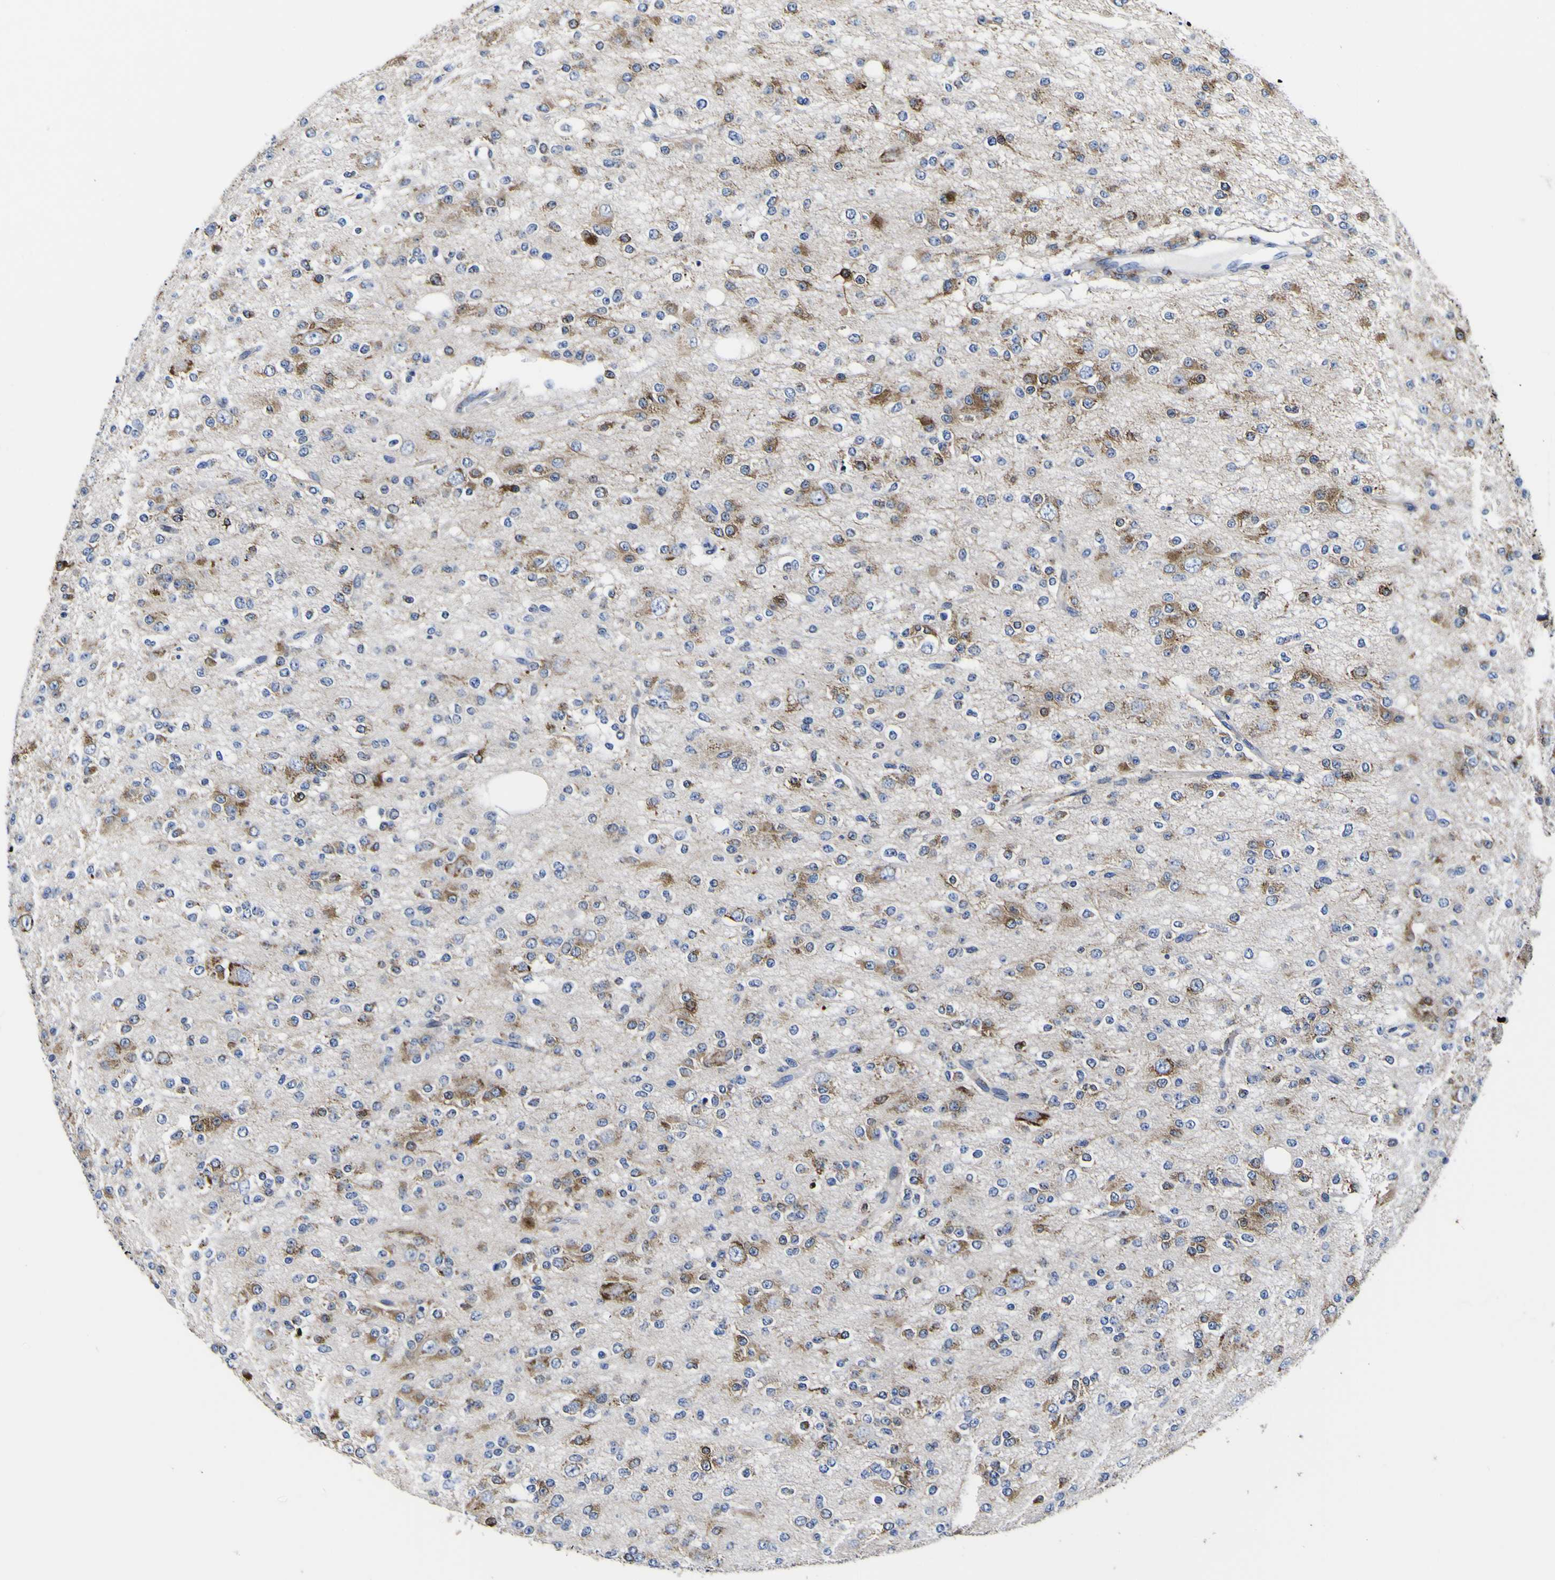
{"staining": {"intensity": "moderate", "quantity": ">75%", "location": "cytoplasmic/membranous"}, "tissue": "glioma", "cell_type": "Tumor cells", "image_type": "cancer", "snomed": [{"axis": "morphology", "description": "Glioma, malignant, Low grade"}, {"axis": "topography", "description": "Brain"}], "caption": "Moderate cytoplasmic/membranous staining for a protein is appreciated in approximately >75% of tumor cells of glioma using immunohistochemistry.", "gene": "SCD", "patient": {"sex": "male", "age": 38}}